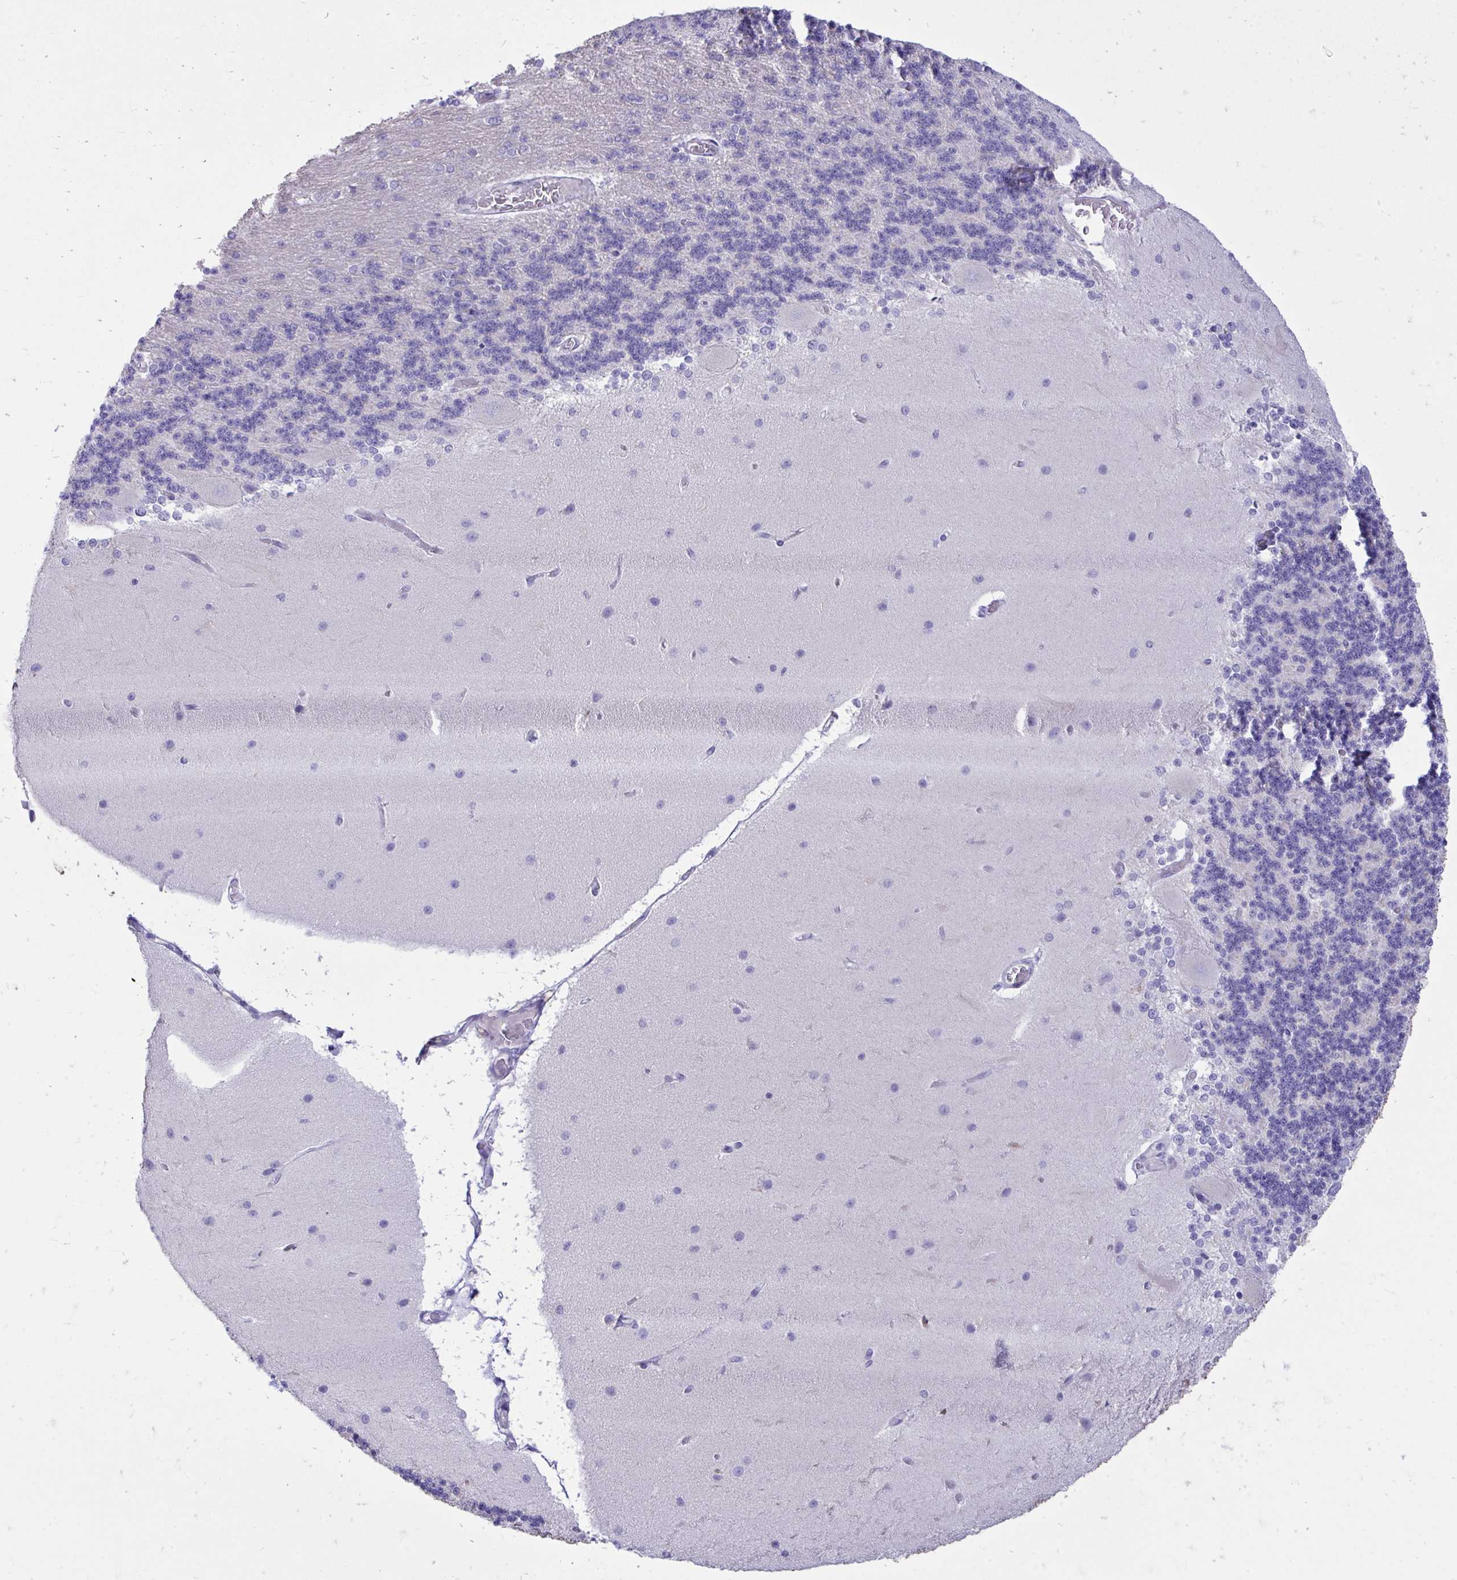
{"staining": {"intensity": "negative", "quantity": "none", "location": "none"}, "tissue": "cerebellum", "cell_type": "Cells in granular layer", "image_type": "normal", "snomed": [{"axis": "morphology", "description": "Normal tissue, NOS"}, {"axis": "topography", "description": "Cerebellum"}], "caption": "This is a micrograph of immunohistochemistry staining of benign cerebellum, which shows no expression in cells in granular layer.", "gene": "ANKDD1B", "patient": {"sex": "female", "age": 54}}